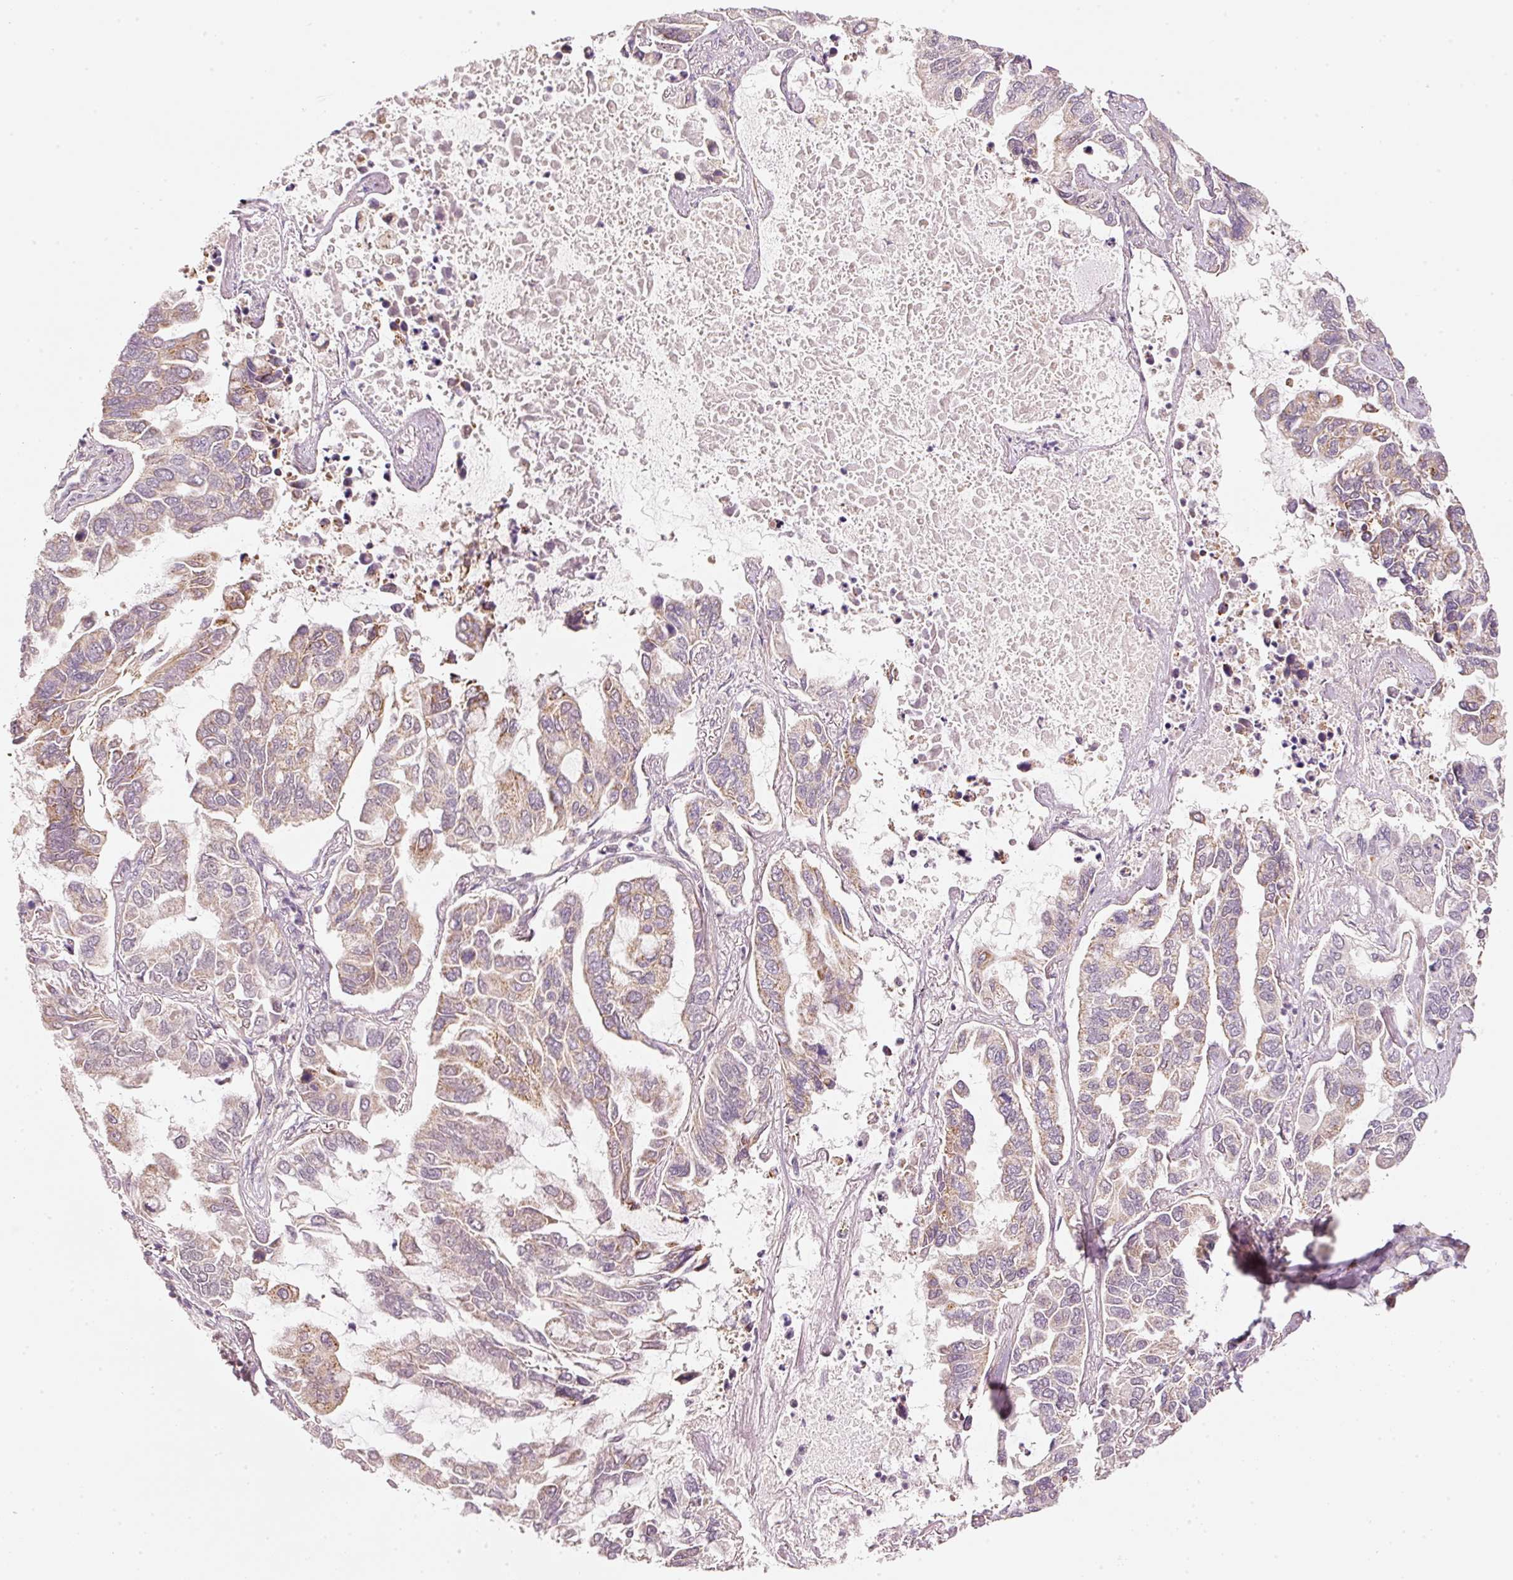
{"staining": {"intensity": "weak", "quantity": "25%-75%", "location": "cytoplasmic/membranous"}, "tissue": "lung cancer", "cell_type": "Tumor cells", "image_type": "cancer", "snomed": [{"axis": "morphology", "description": "Adenocarcinoma, NOS"}, {"axis": "topography", "description": "Lung"}], "caption": "Human adenocarcinoma (lung) stained for a protein (brown) reveals weak cytoplasmic/membranous positive expression in approximately 25%-75% of tumor cells.", "gene": "ARHGAP22", "patient": {"sex": "male", "age": 64}}